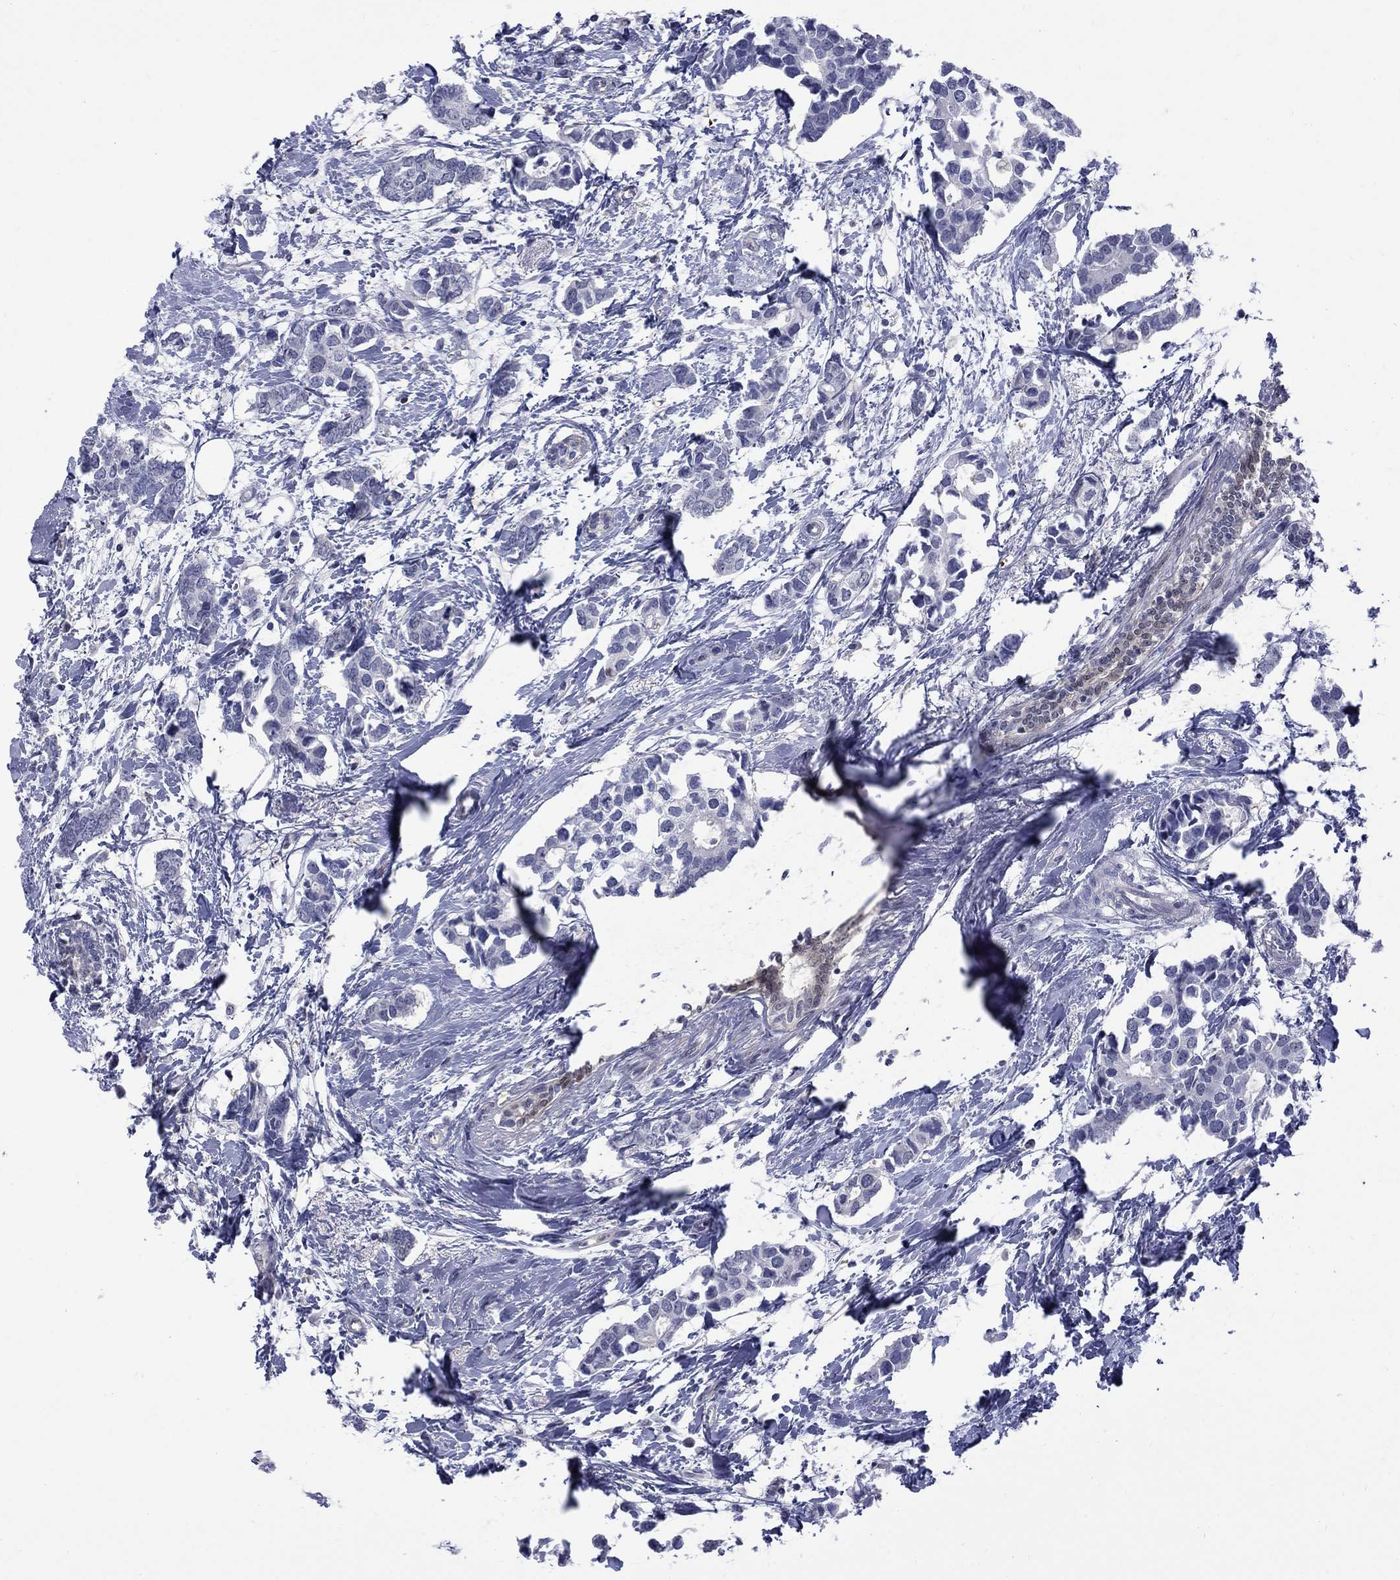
{"staining": {"intensity": "negative", "quantity": "none", "location": "none"}, "tissue": "breast cancer", "cell_type": "Tumor cells", "image_type": "cancer", "snomed": [{"axis": "morphology", "description": "Duct carcinoma"}, {"axis": "topography", "description": "Breast"}], "caption": "High magnification brightfield microscopy of infiltrating ductal carcinoma (breast) stained with DAB (brown) and counterstained with hematoxylin (blue): tumor cells show no significant staining.", "gene": "HKDC1", "patient": {"sex": "female", "age": 83}}